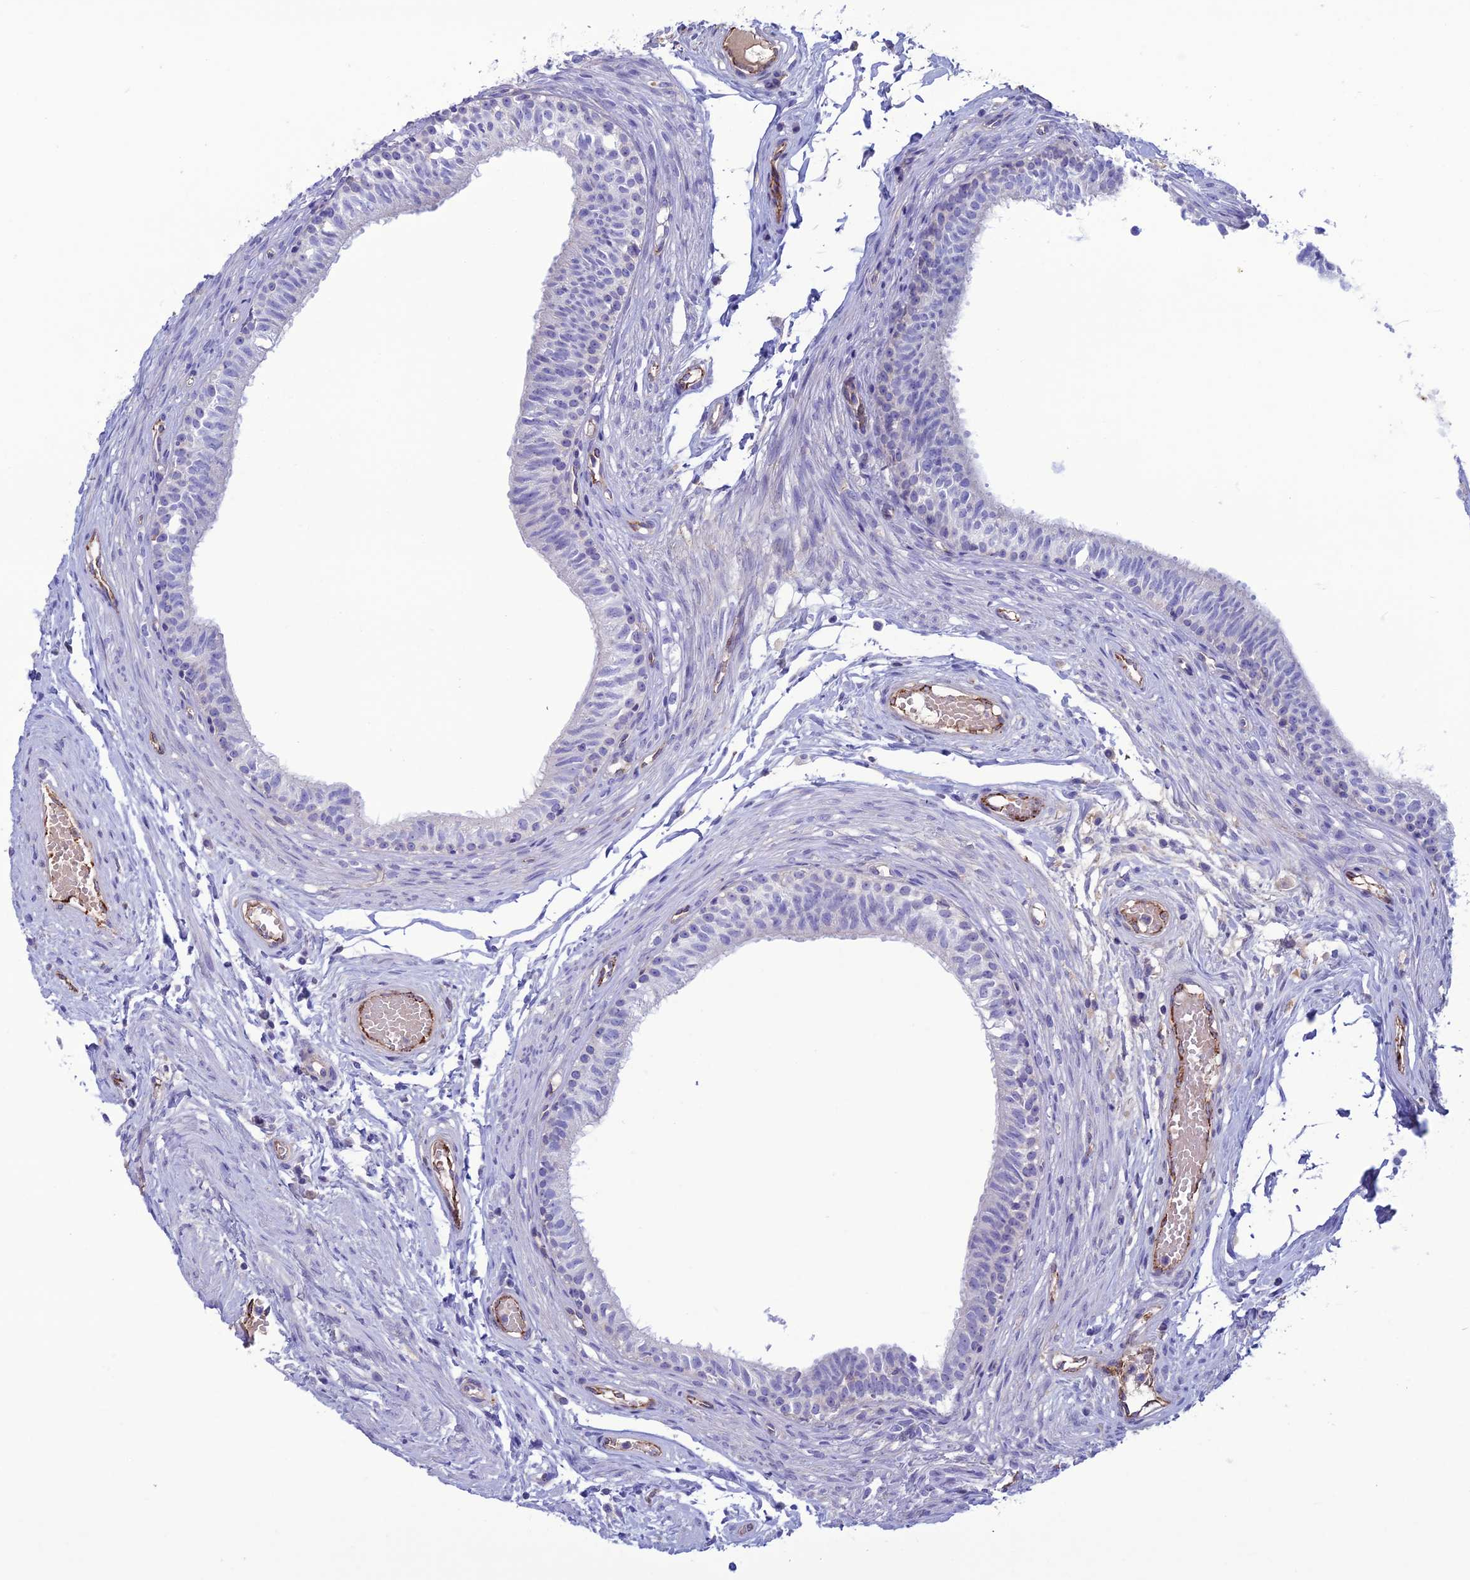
{"staining": {"intensity": "negative", "quantity": "none", "location": "none"}, "tissue": "epididymis", "cell_type": "Glandular cells", "image_type": "normal", "snomed": [{"axis": "morphology", "description": "Normal tissue, NOS"}, {"axis": "topography", "description": "Epididymis, spermatic cord, NOS"}], "caption": "This is an IHC photomicrograph of unremarkable human epididymis. There is no staining in glandular cells.", "gene": "CDC42EP5", "patient": {"sex": "male", "age": 22}}